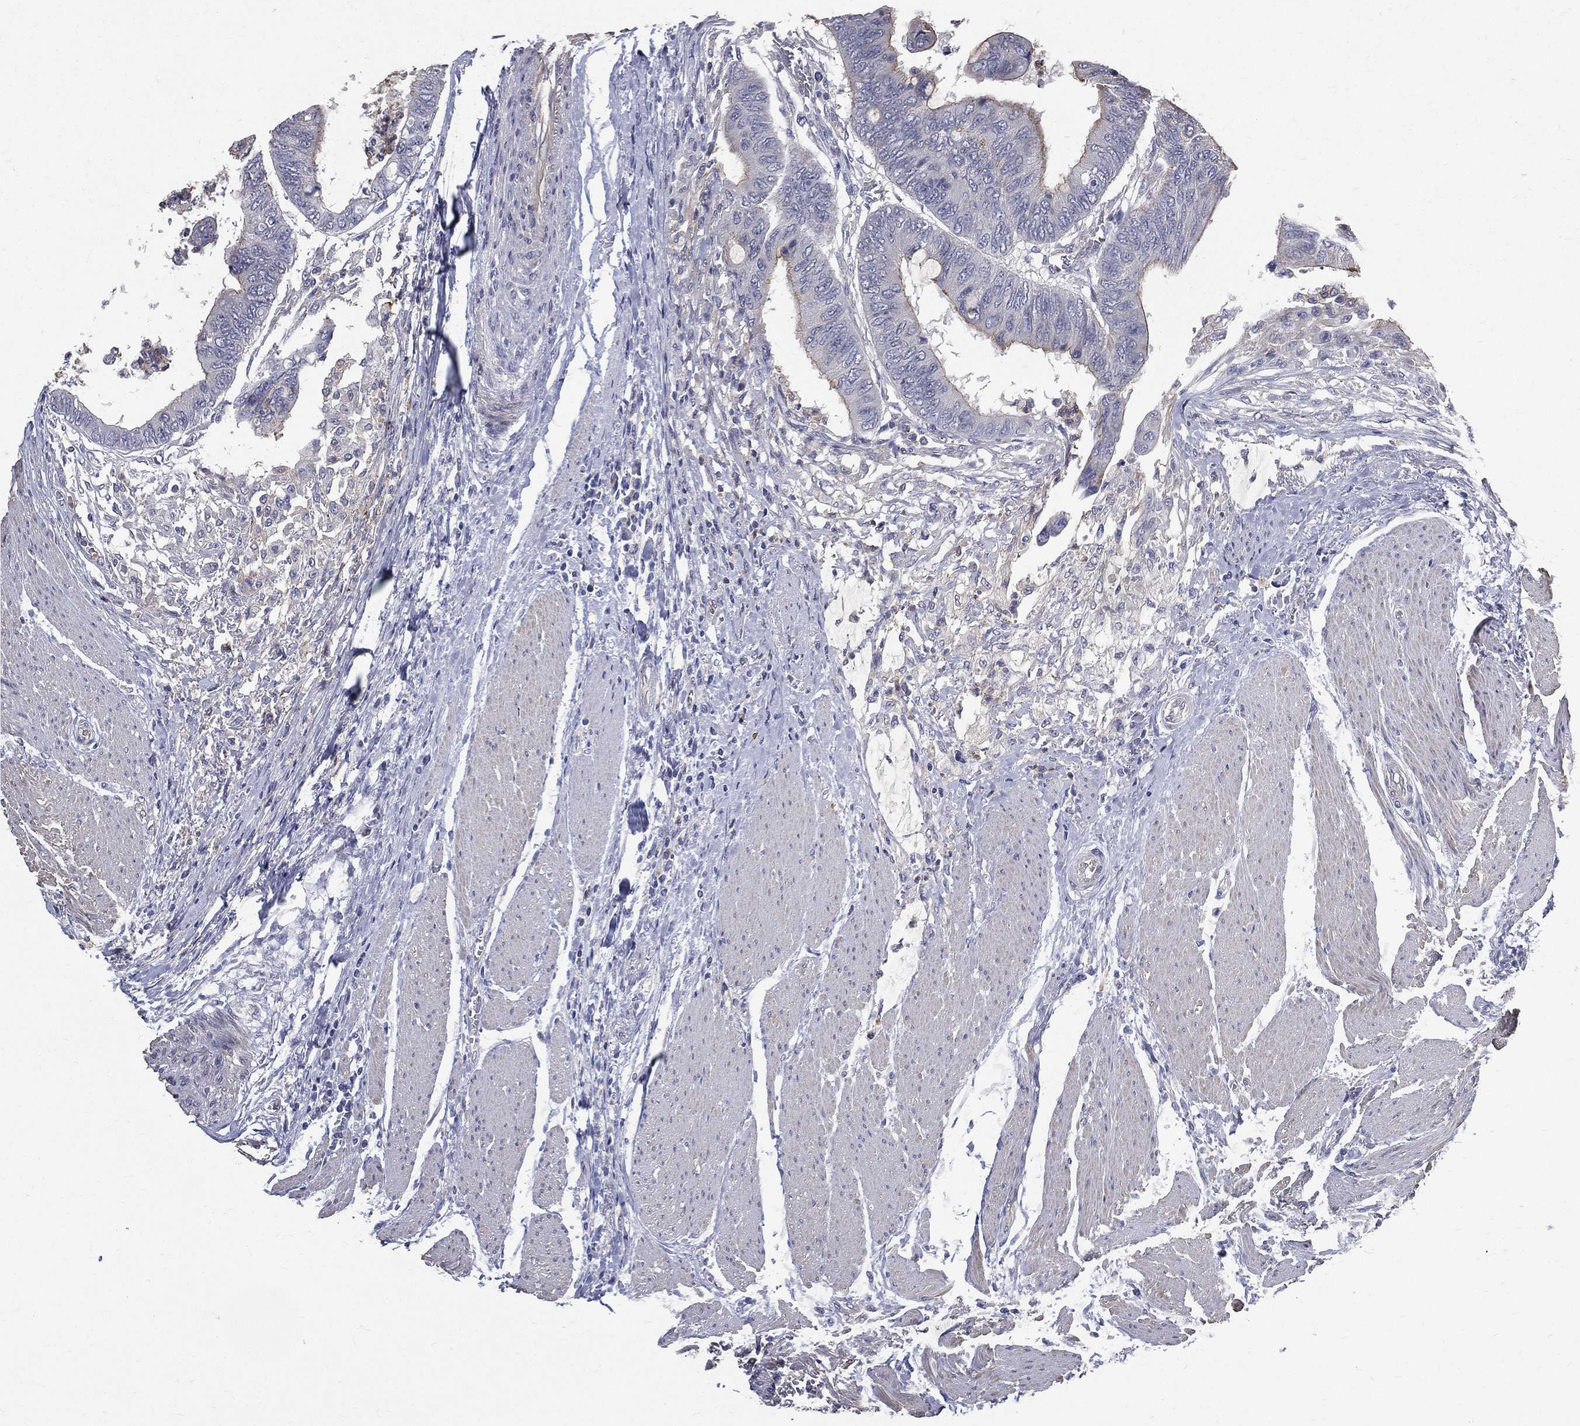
{"staining": {"intensity": "moderate", "quantity": "<25%", "location": "cytoplasmic/membranous"}, "tissue": "colorectal cancer", "cell_type": "Tumor cells", "image_type": "cancer", "snomed": [{"axis": "morphology", "description": "Normal tissue, NOS"}, {"axis": "morphology", "description": "Adenocarcinoma, NOS"}, {"axis": "topography", "description": "Rectum"}, {"axis": "topography", "description": "Peripheral nerve tissue"}], "caption": "The image shows staining of colorectal cancer, revealing moderate cytoplasmic/membranous protein positivity (brown color) within tumor cells.", "gene": "SERPINB2", "patient": {"sex": "male", "age": 92}}